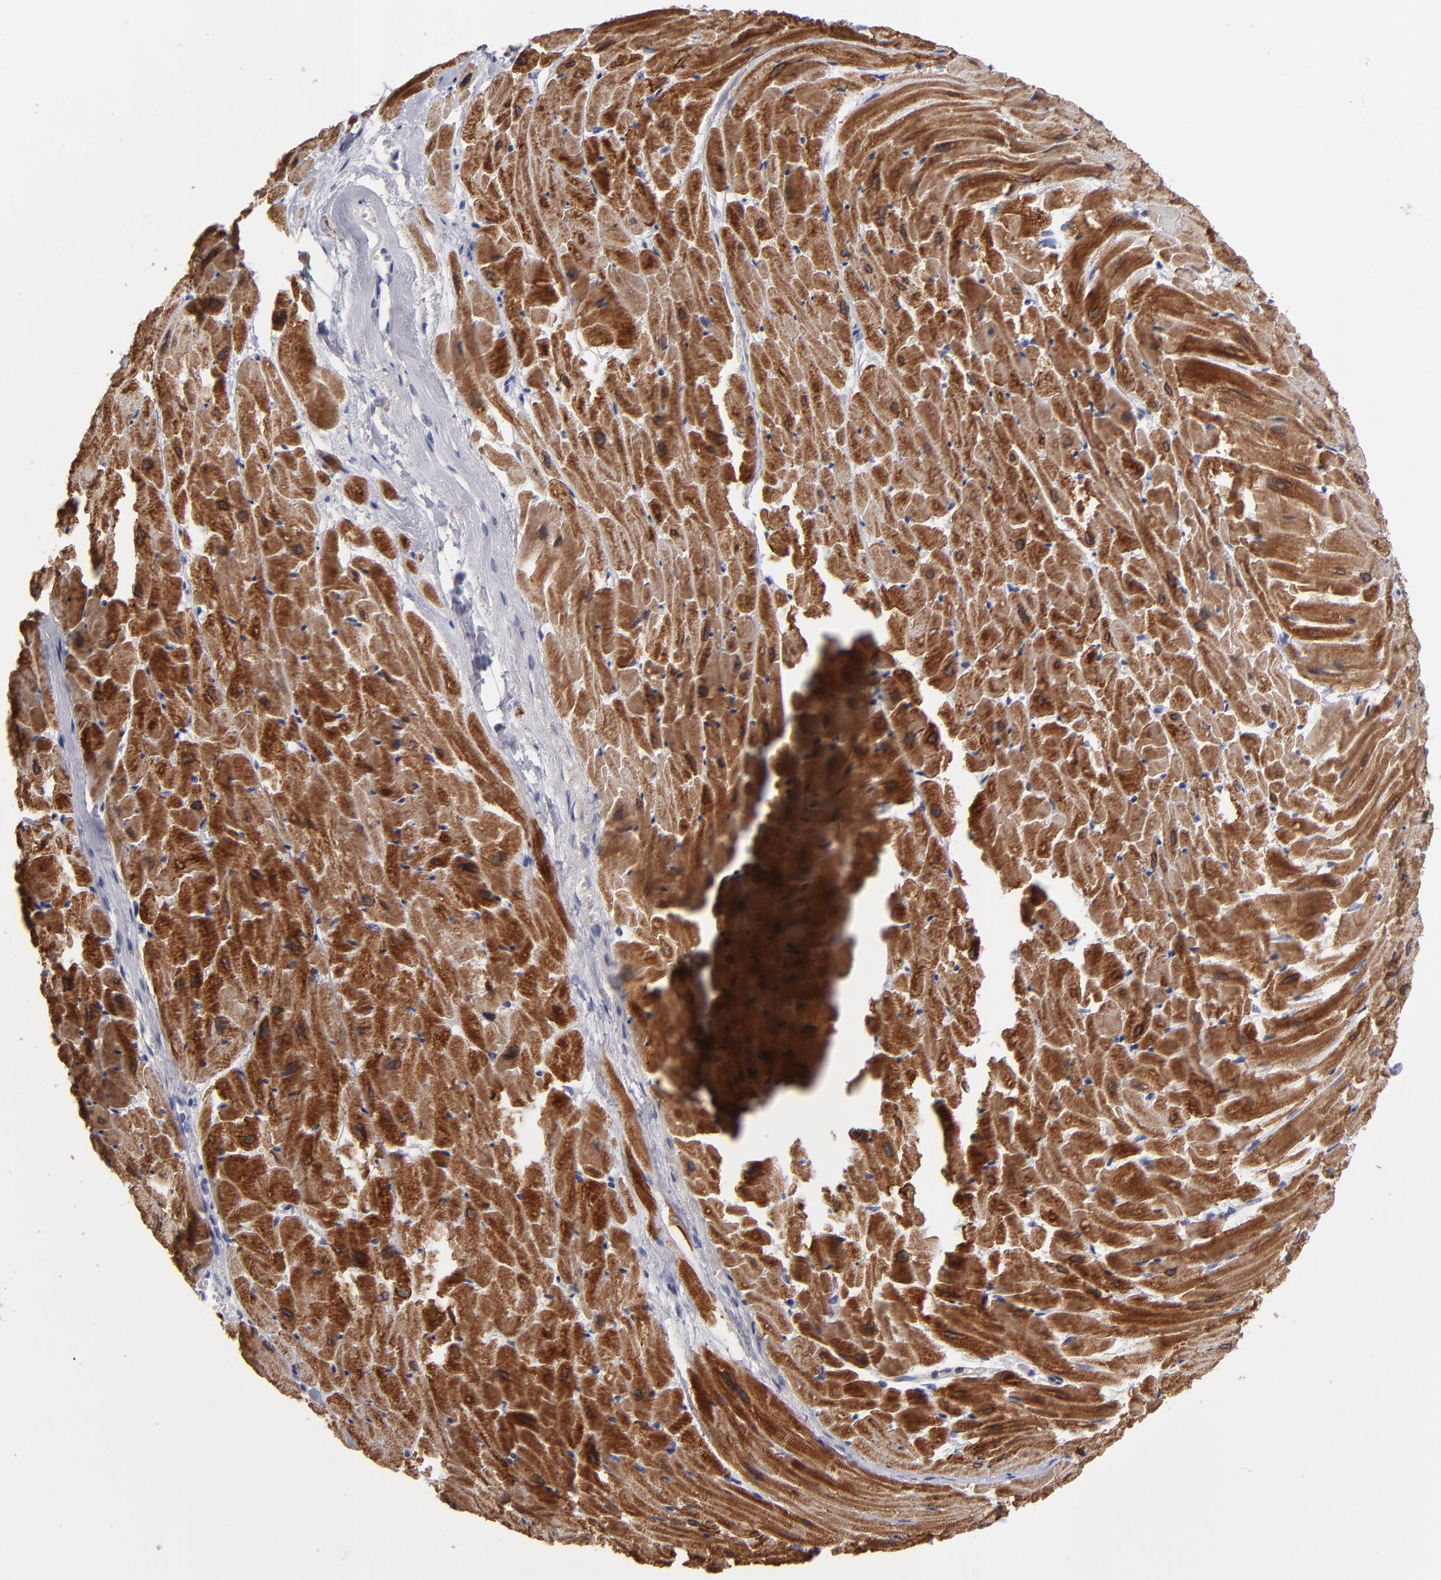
{"staining": {"intensity": "strong", "quantity": ">75%", "location": "cytoplasmic/membranous"}, "tissue": "heart muscle", "cell_type": "Cardiomyocytes", "image_type": "normal", "snomed": [{"axis": "morphology", "description": "Normal tissue, NOS"}, {"axis": "topography", "description": "Heart"}], "caption": "An image of heart muscle stained for a protein reveals strong cytoplasmic/membranous brown staining in cardiomyocytes. The protein is stained brown, and the nuclei are stained in blue (DAB (3,3'-diaminobenzidine) IHC with brightfield microscopy, high magnification).", "gene": "SLMAP", "patient": {"sex": "female", "age": 19}}